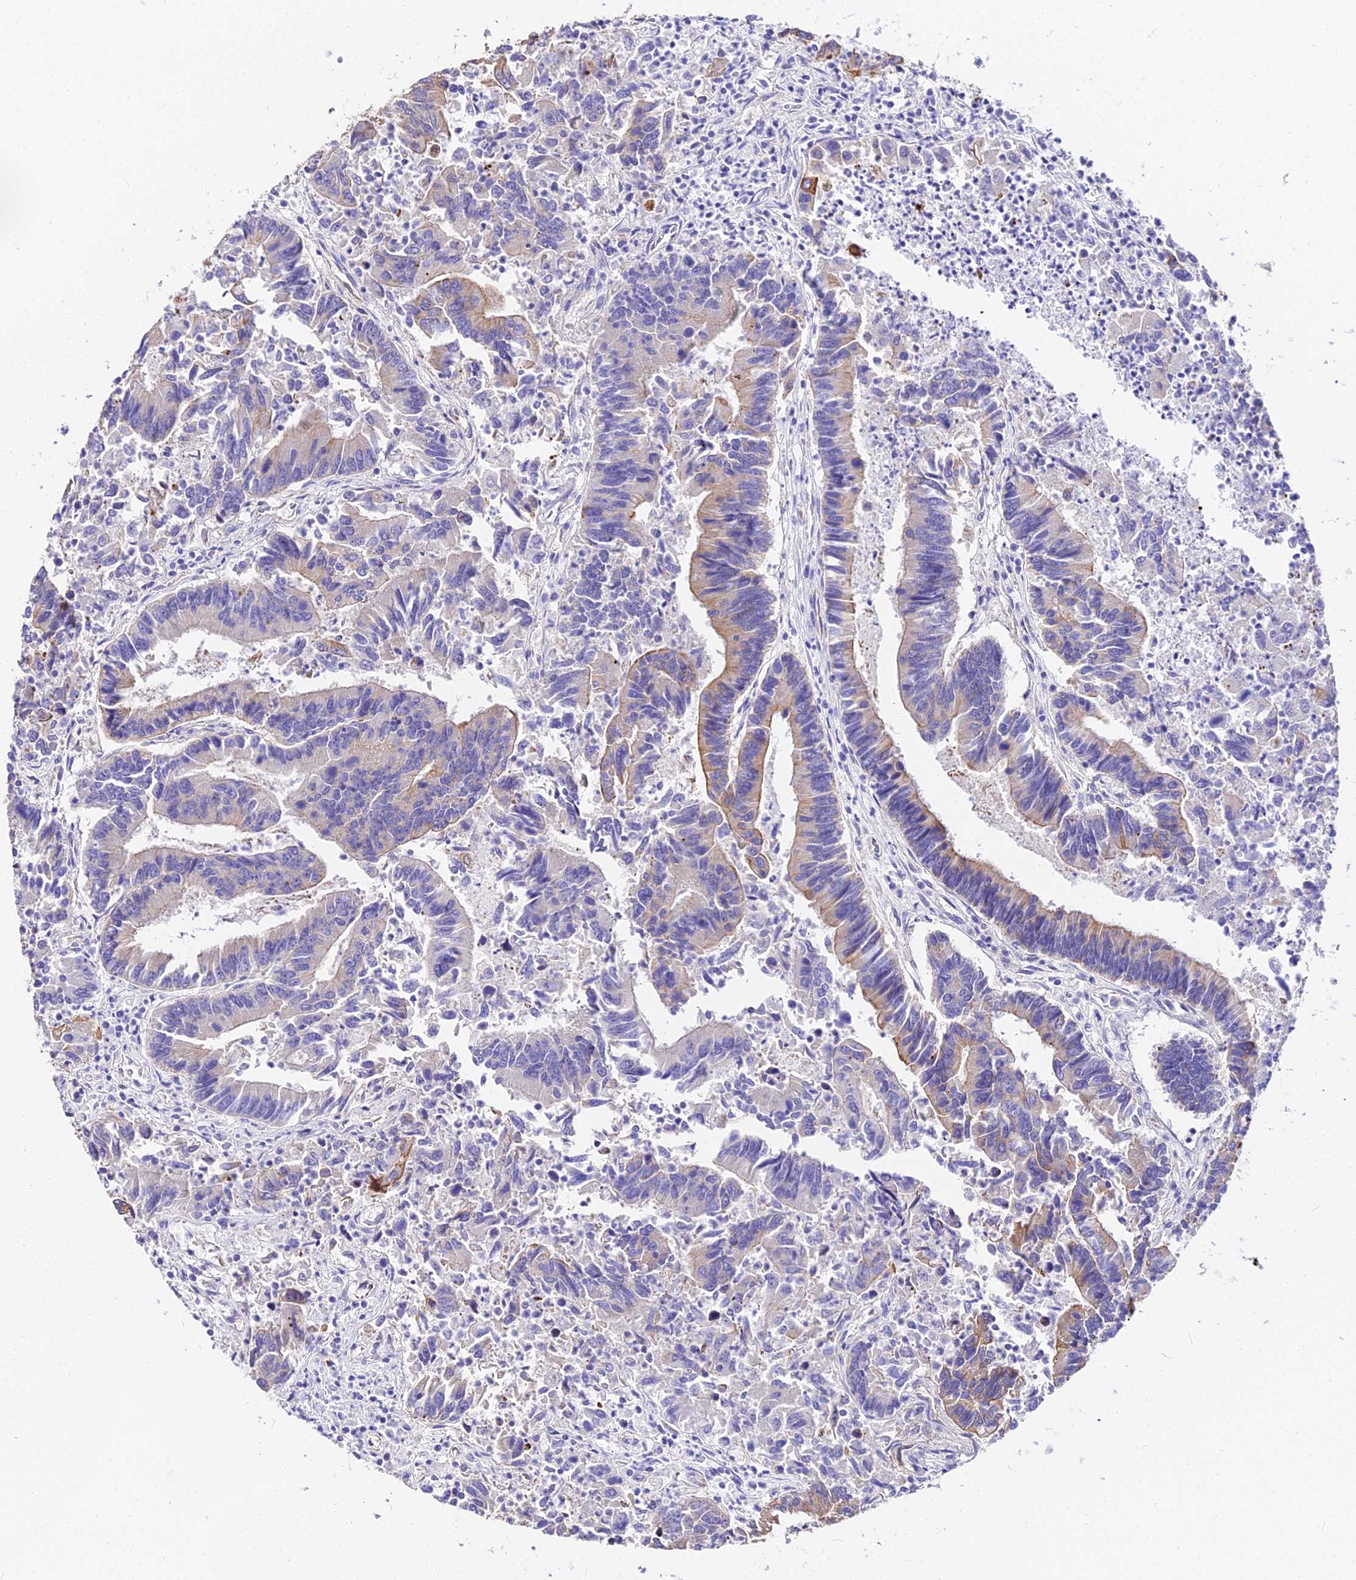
{"staining": {"intensity": "moderate", "quantity": "<25%", "location": "cytoplasmic/membranous"}, "tissue": "colorectal cancer", "cell_type": "Tumor cells", "image_type": "cancer", "snomed": [{"axis": "morphology", "description": "Adenocarcinoma, NOS"}, {"axis": "topography", "description": "Colon"}], "caption": "Approximately <25% of tumor cells in colorectal adenocarcinoma exhibit moderate cytoplasmic/membranous protein positivity as visualized by brown immunohistochemical staining.", "gene": "DAW1", "patient": {"sex": "female", "age": 67}}